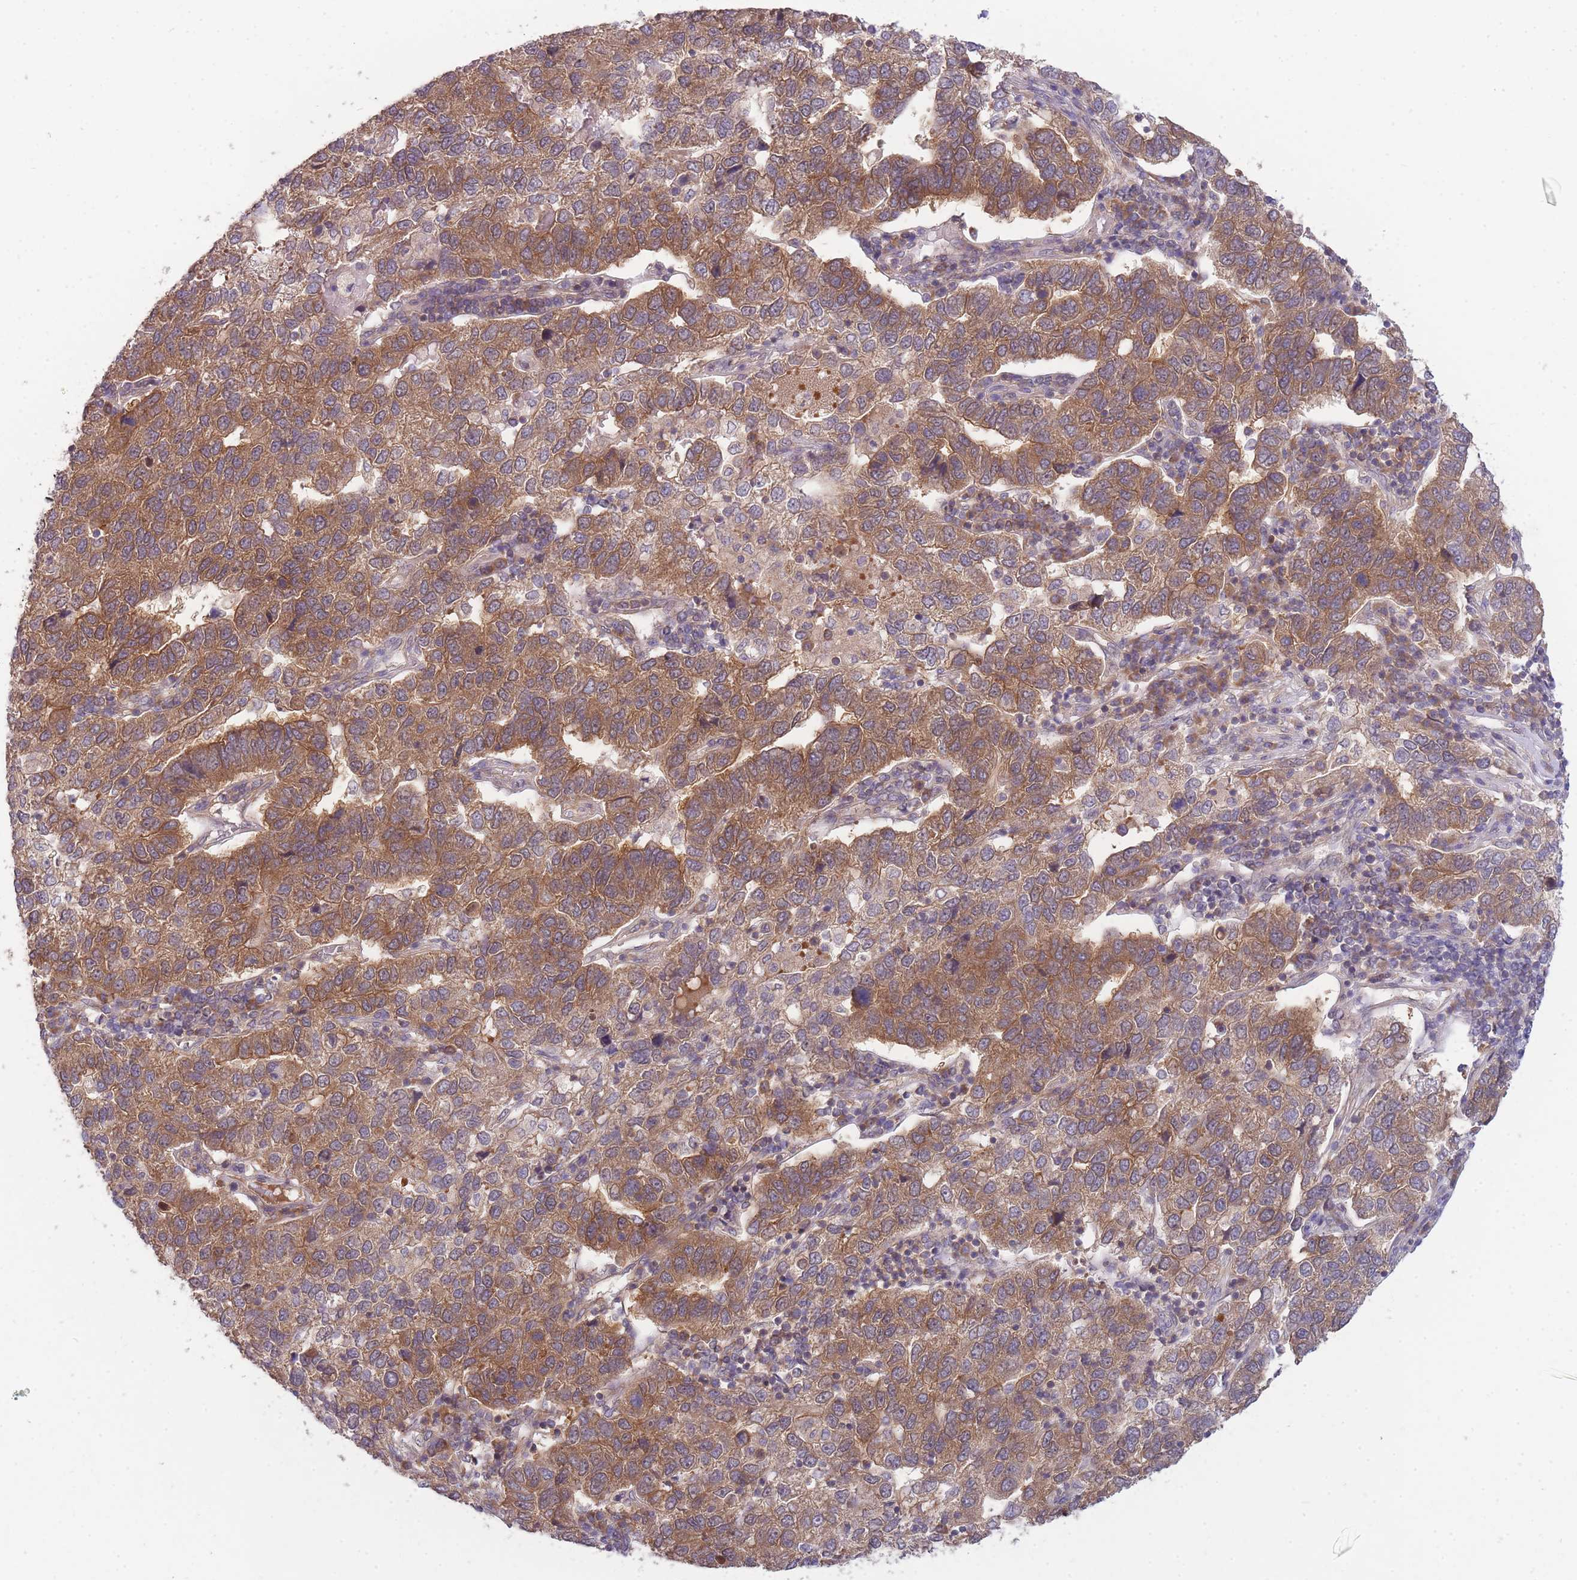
{"staining": {"intensity": "moderate", "quantity": ">75%", "location": "cytoplasmic/membranous"}, "tissue": "pancreatic cancer", "cell_type": "Tumor cells", "image_type": "cancer", "snomed": [{"axis": "morphology", "description": "Adenocarcinoma, NOS"}, {"axis": "topography", "description": "Pancreas"}], "caption": "Immunohistochemistry (IHC) histopathology image of neoplastic tissue: pancreatic cancer stained using immunohistochemistry (IHC) demonstrates medium levels of moderate protein expression localized specifically in the cytoplasmic/membranous of tumor cells, appearing as a cytoplasmic/membranous brown color.", "gene": "PFDN6", "patient": {"sex": "female", "age": 61}}